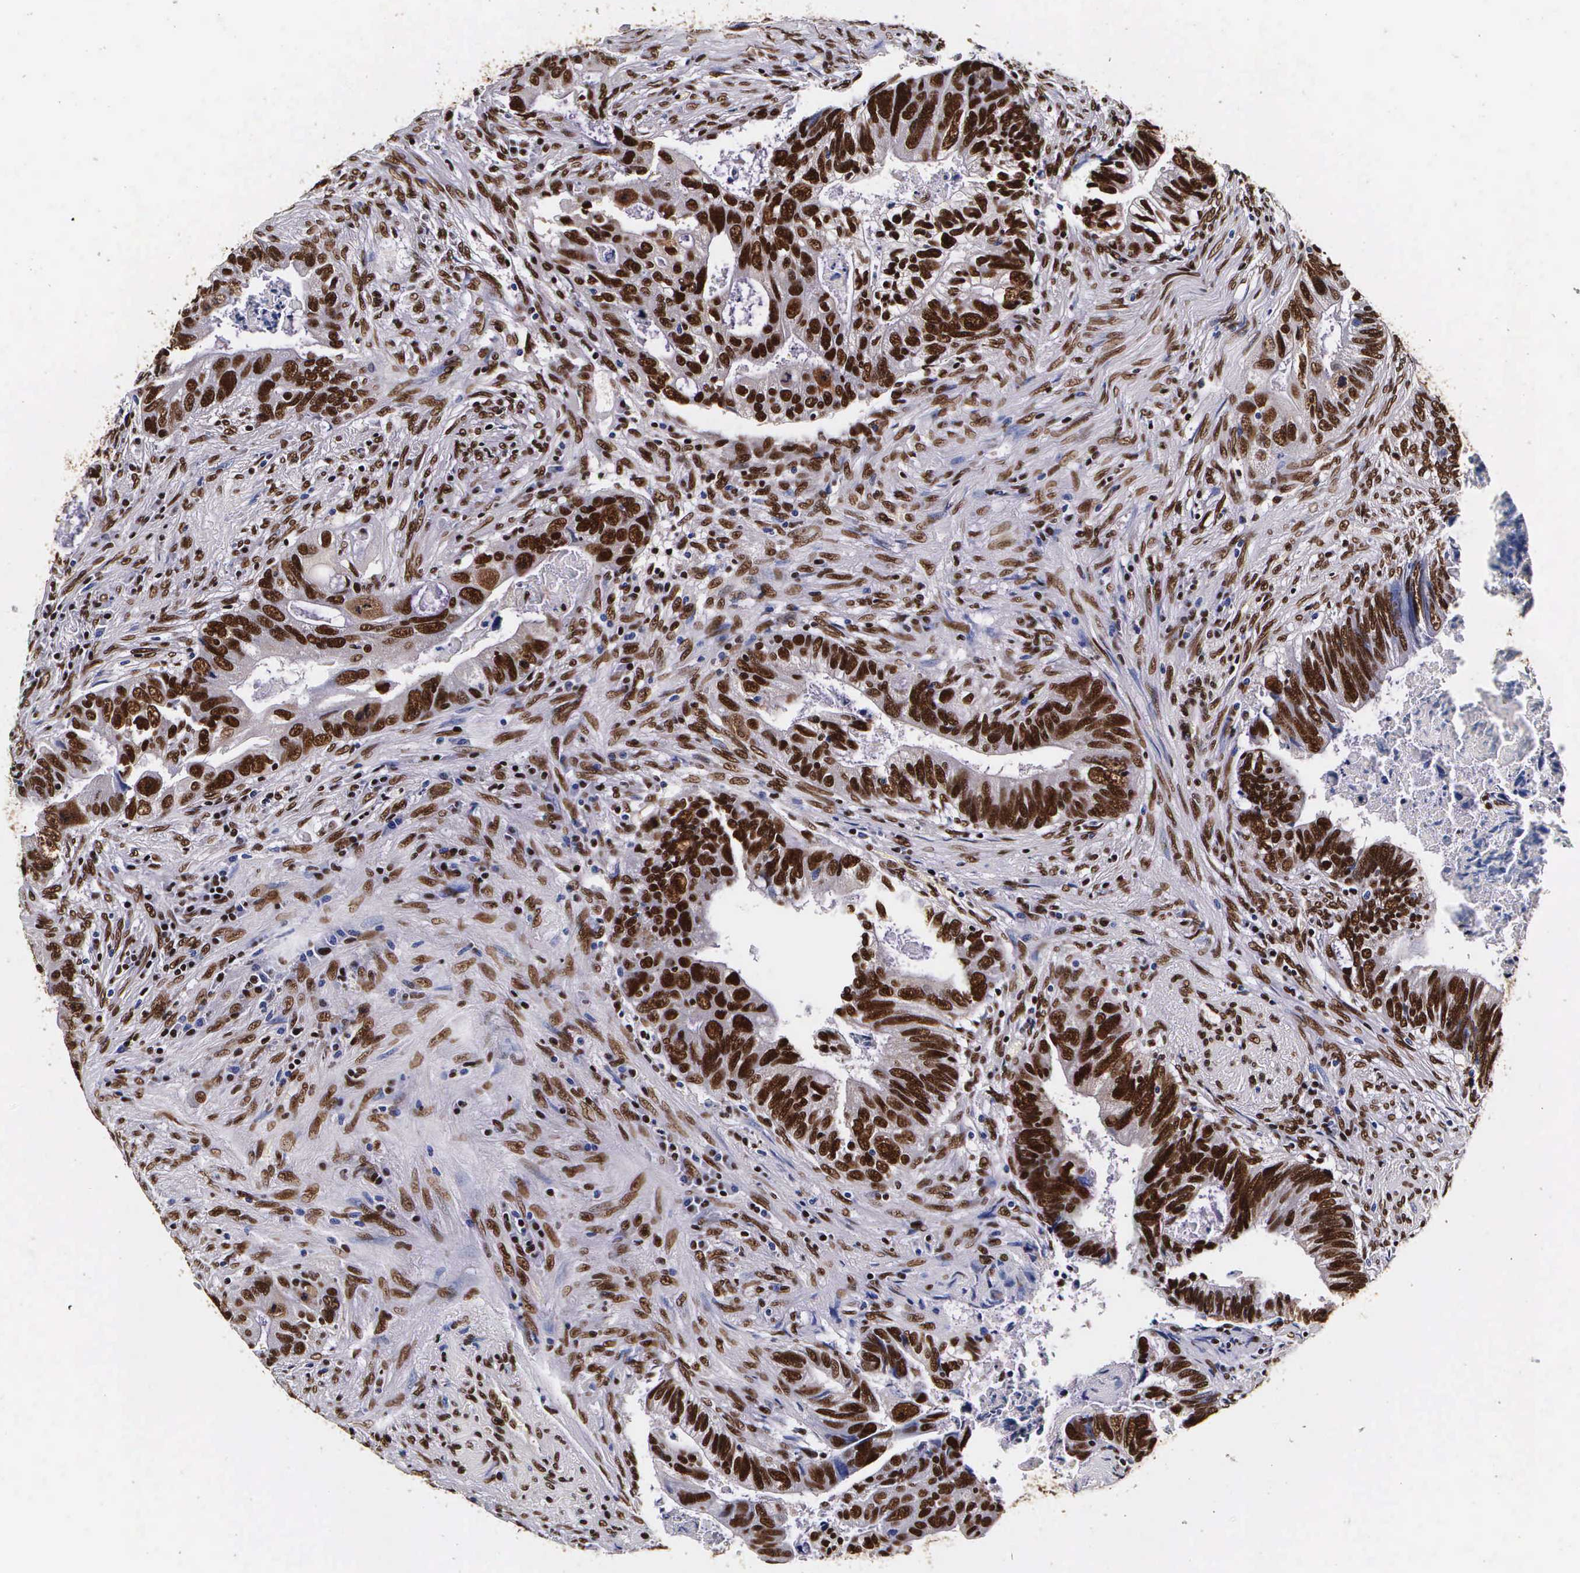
{"staining": {"intensity": "strong", "quantity": ">75%", "location": "cytoplasmic/membranous,nuclear"}, "tissue": "colorectal cancer", "cell_type": "Tumor cells", "image_type": "cancer", "snomed": [{"axis": "morphology", "description": "Adenocarcinoma, NOS"}, {"axis": "topography", "description": "Rectum"}], "caption": "Colorectal cancer (adenocarcinoma) was stained to show a protein in brown. There is high levels of strong cytoplasmic/membranous and nuclear expression in approximately >75% of tumor cells.", "gene": "PABPN1", "patient": {"sex": "female", "age": 57}}